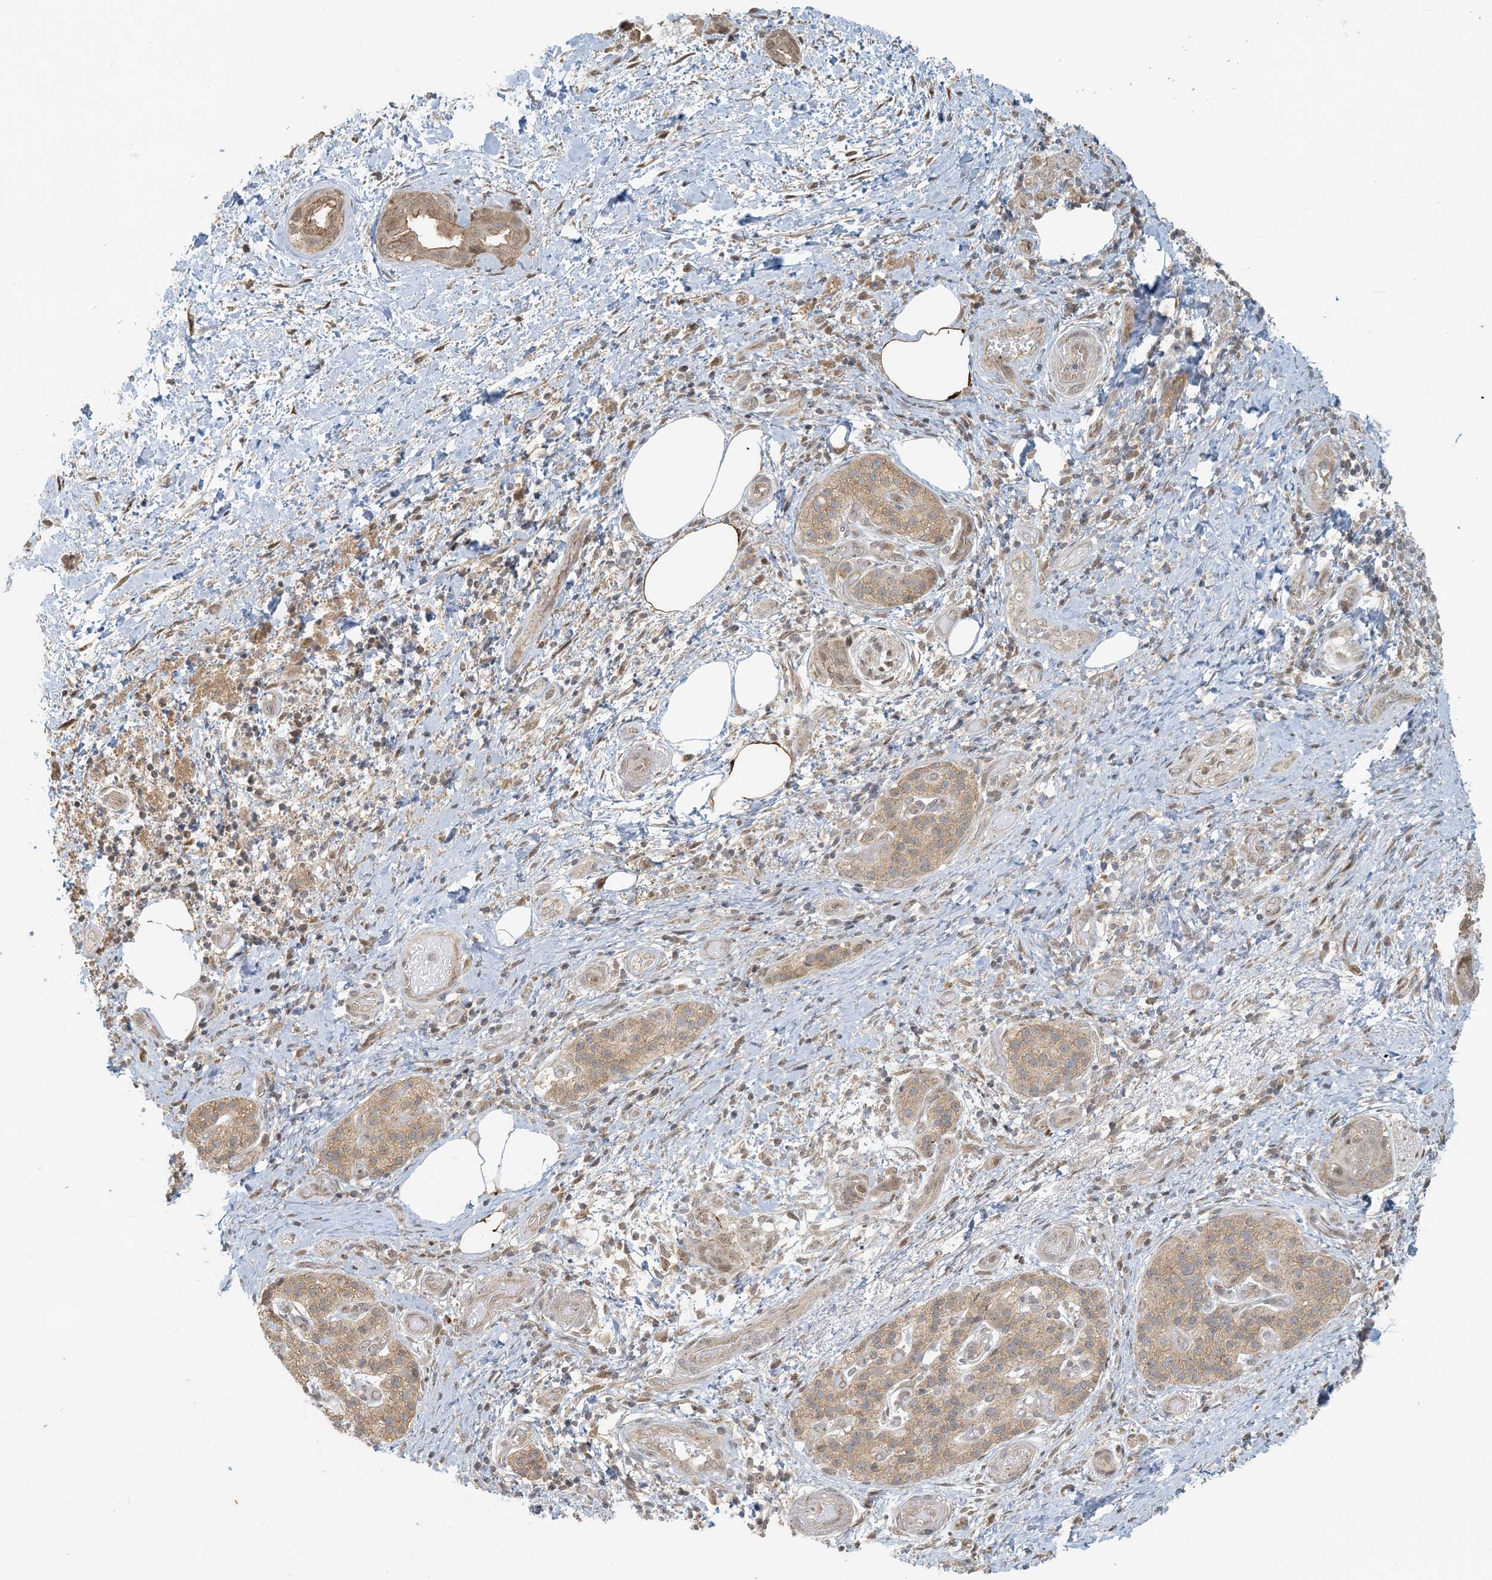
{"staining": {"intensity": "moderate", "quantity": ">75%", "location": "cytoplasmic/membranous"}, "tissue": "pancreatic cancer", "cell_type": "Tumor cells", "image_type": "cancer", "snomed": [{"axis": "morphology", "description": "Normal tissue, NOS"}, {"axis": "morphology", "description": "Adenocarcinoma, NOS"}, {"axis": "topography", "description": "Pancreas"}, {"axis": "topography", "description": "Peripheral nerve tissue"}], "caption": "Immunohistochemistry of human pancreatic cancer (adenocarcinoma) demonstrates medium levels of moderate cytoplasmic/membranous positivity in approximately >75% of tumor cells. The staining is performed using DAB (3,3'-diaminobenzidine) brown chromogen to label protein expression. The nuclei are counter-stained blue using hematoxylin.", "gene": "BCORL1", "patient": {"sex": "female", "age": 63}}